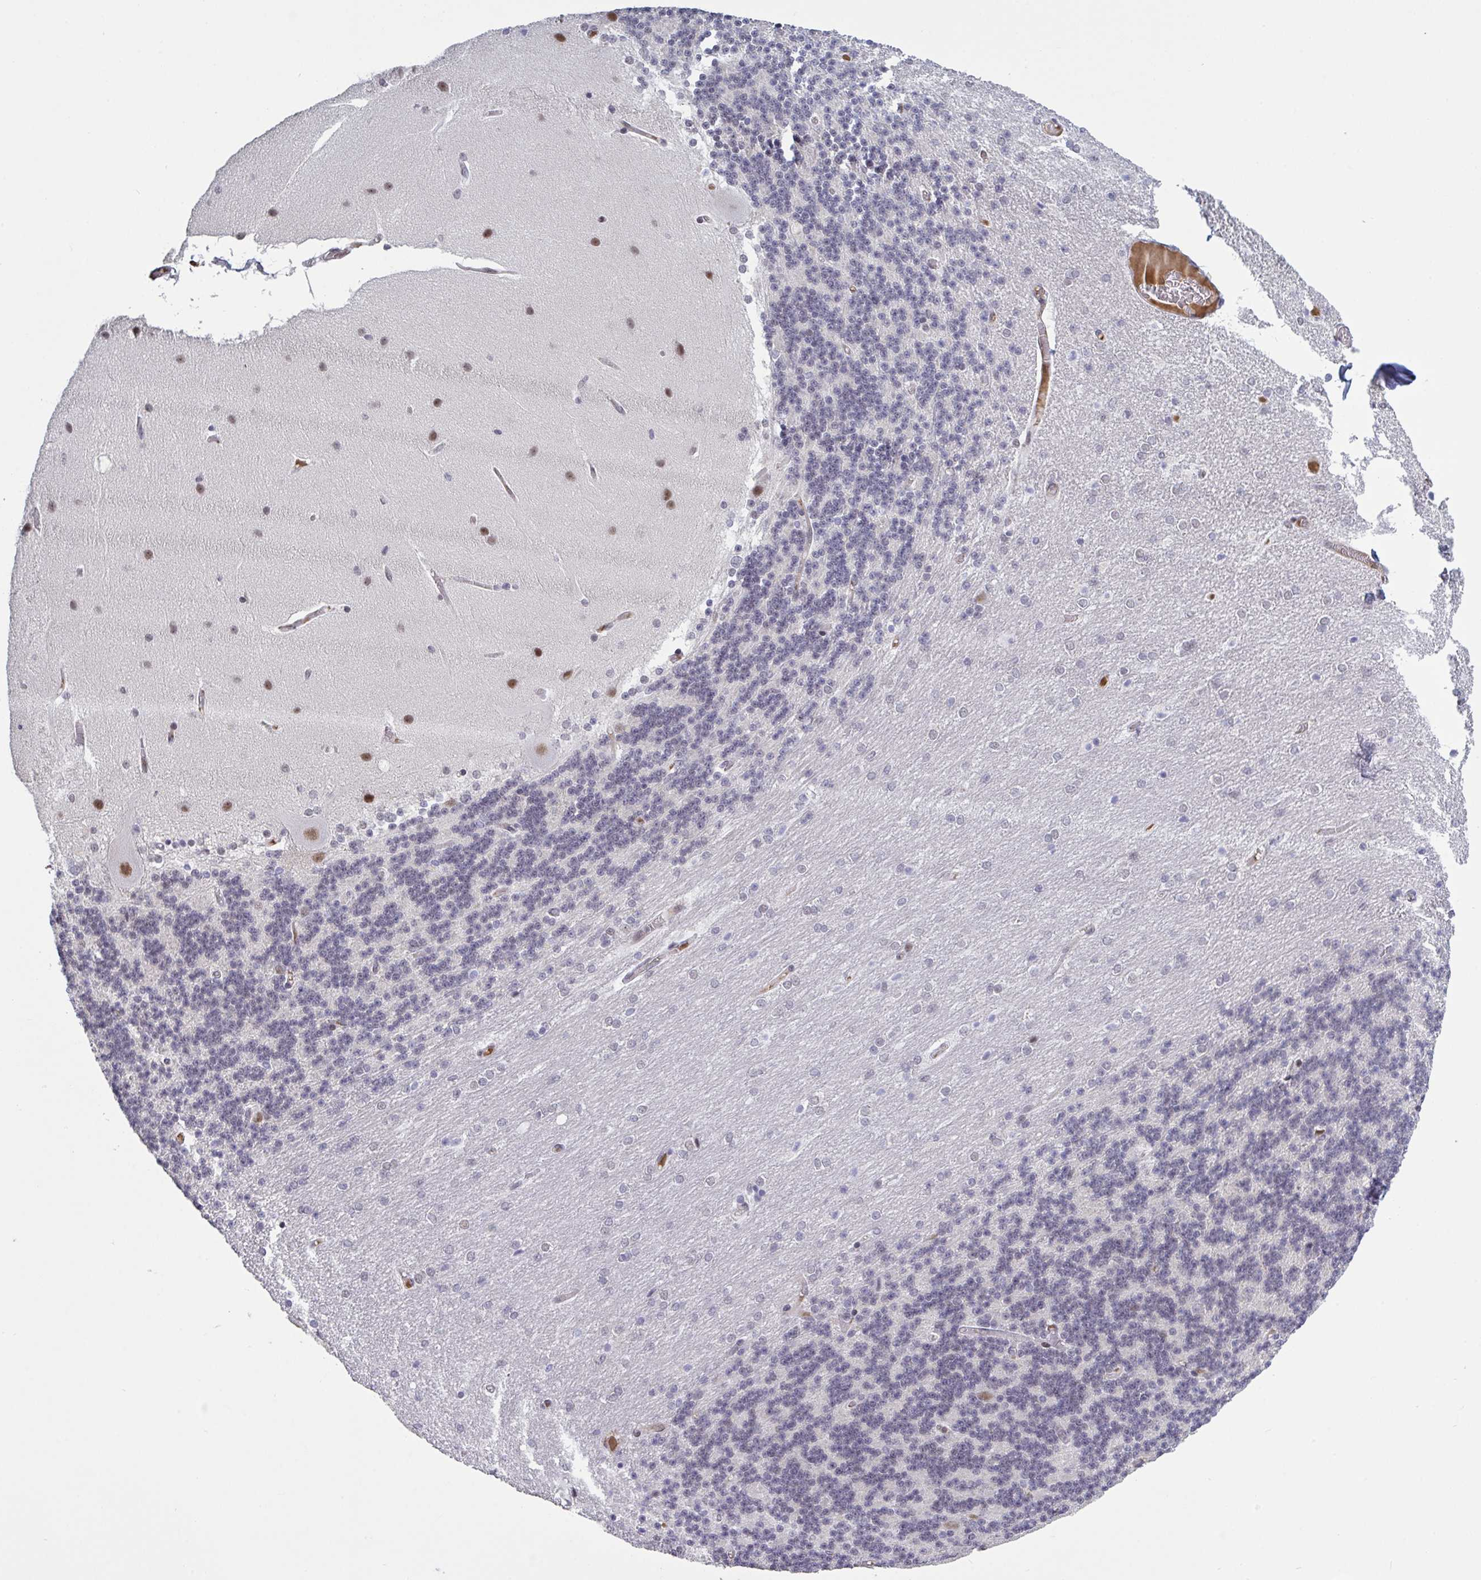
{"staining": {"intensity": "negative", "quantity": "none", "location": "none"}, "tissue": "cerebellum", "cell_type": "Cells in granular layer", "image_type": "normal", "snomed": [{"axis": "morphology", "description": "Normal tissue, NOS"}, {"axis": "topography", "description": "Cerebellum"}], "caption": "DAB immunohistochemical staining of unremarkable cerebellum demonstrates no significant staining in cells in granular layer.", "gene": "BCL7B", "patient": {"sex": "female", "age": 54}}